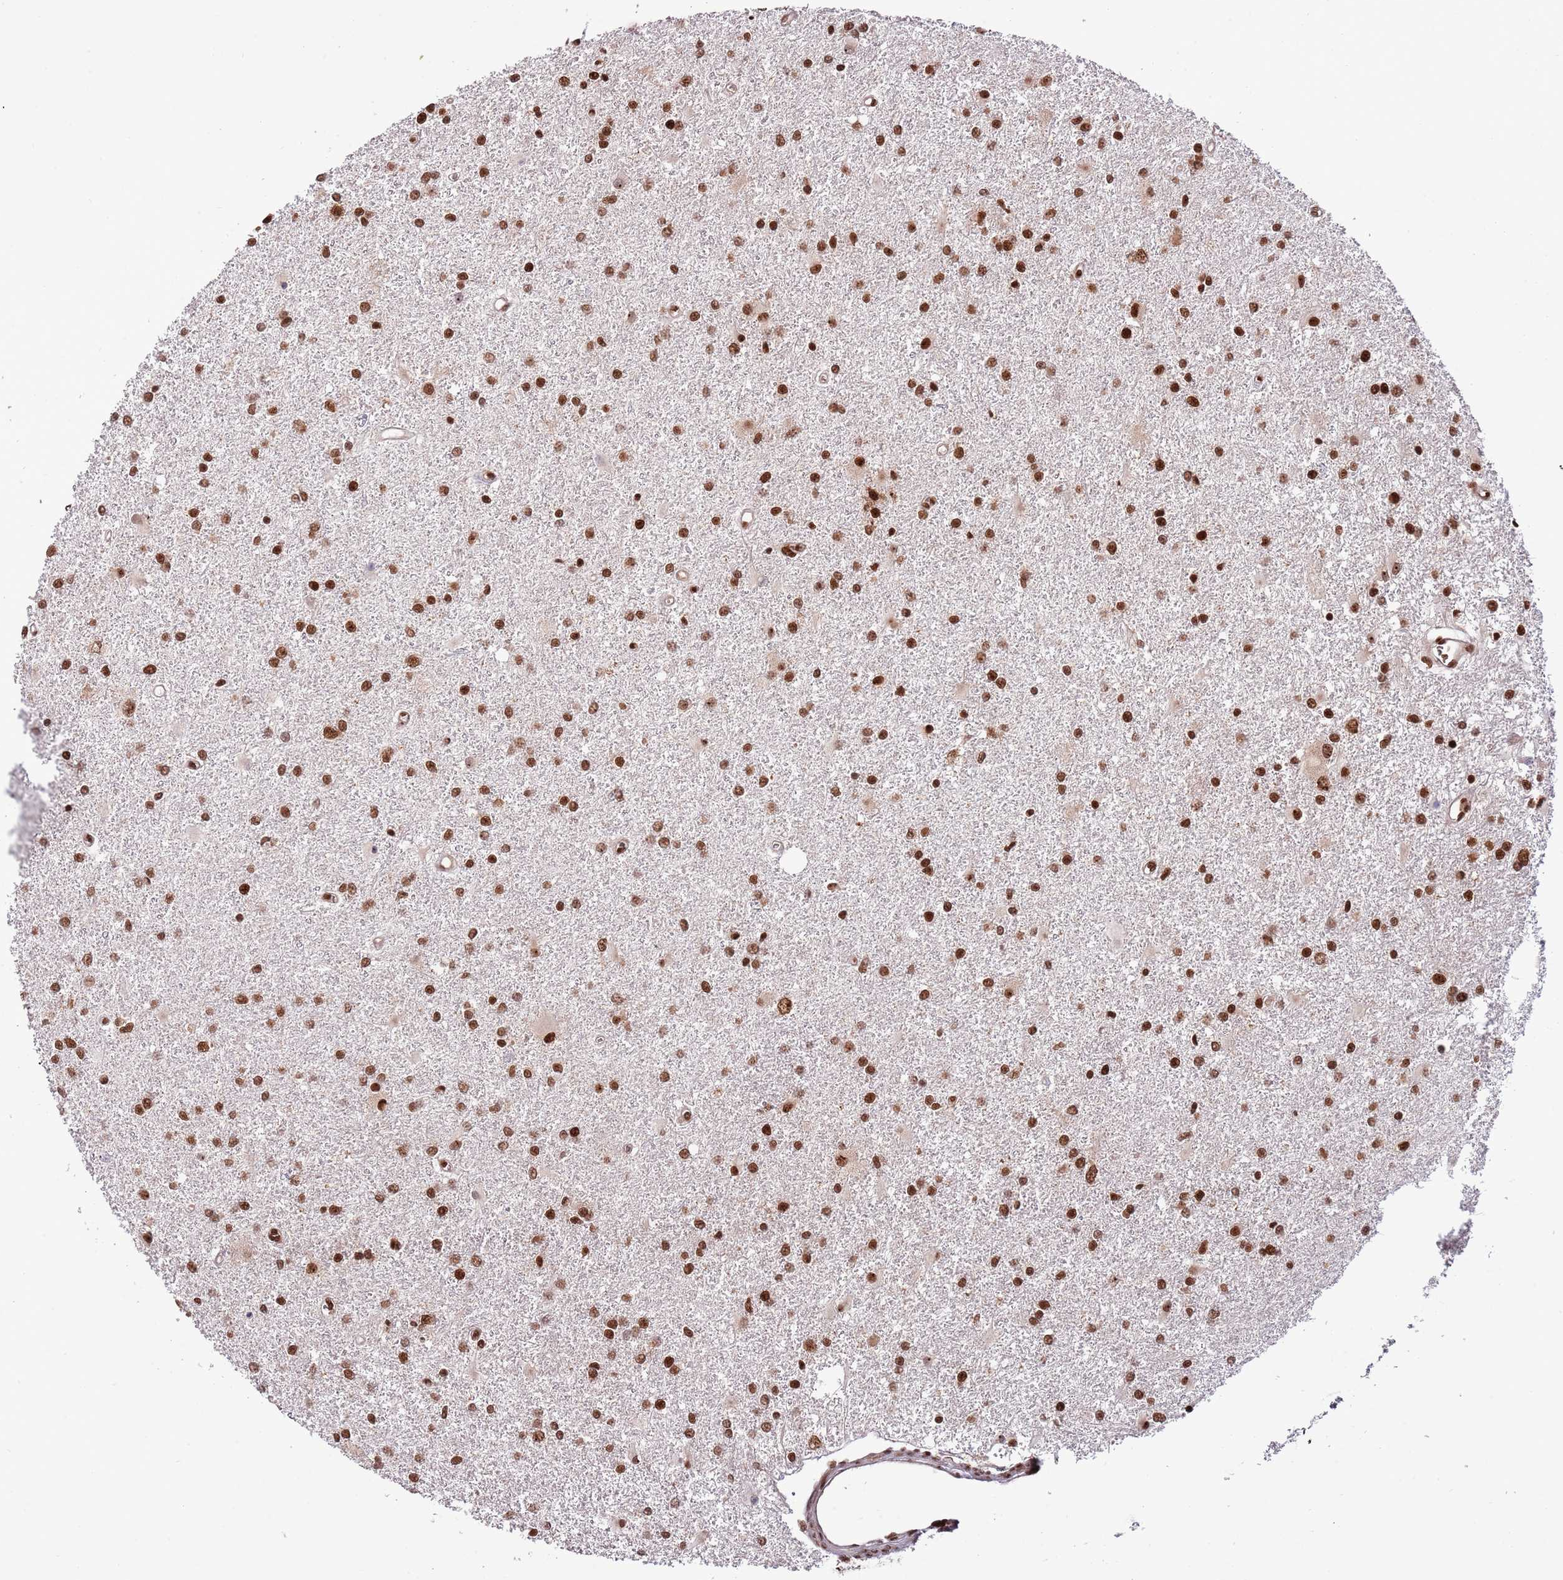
{"staining": {"intensity": "strong", "quantity": ">75%", "location": "nuclear"}, "tissue": "glioma", "cell_type": "Tumor cells", "image_type": "cancer", "snomed": [{"axis": "morphology", "description": "Glioma, malignant, High grade"}, {"axis": "topography", "description": "Brain"}], "caption": "Human glioma stained for a protein (brown) displays strong nuclear positive positivity in about >75% of tumor cells.", "gene": "RIF1", "patient": {"sex": "female", "age": 50}}